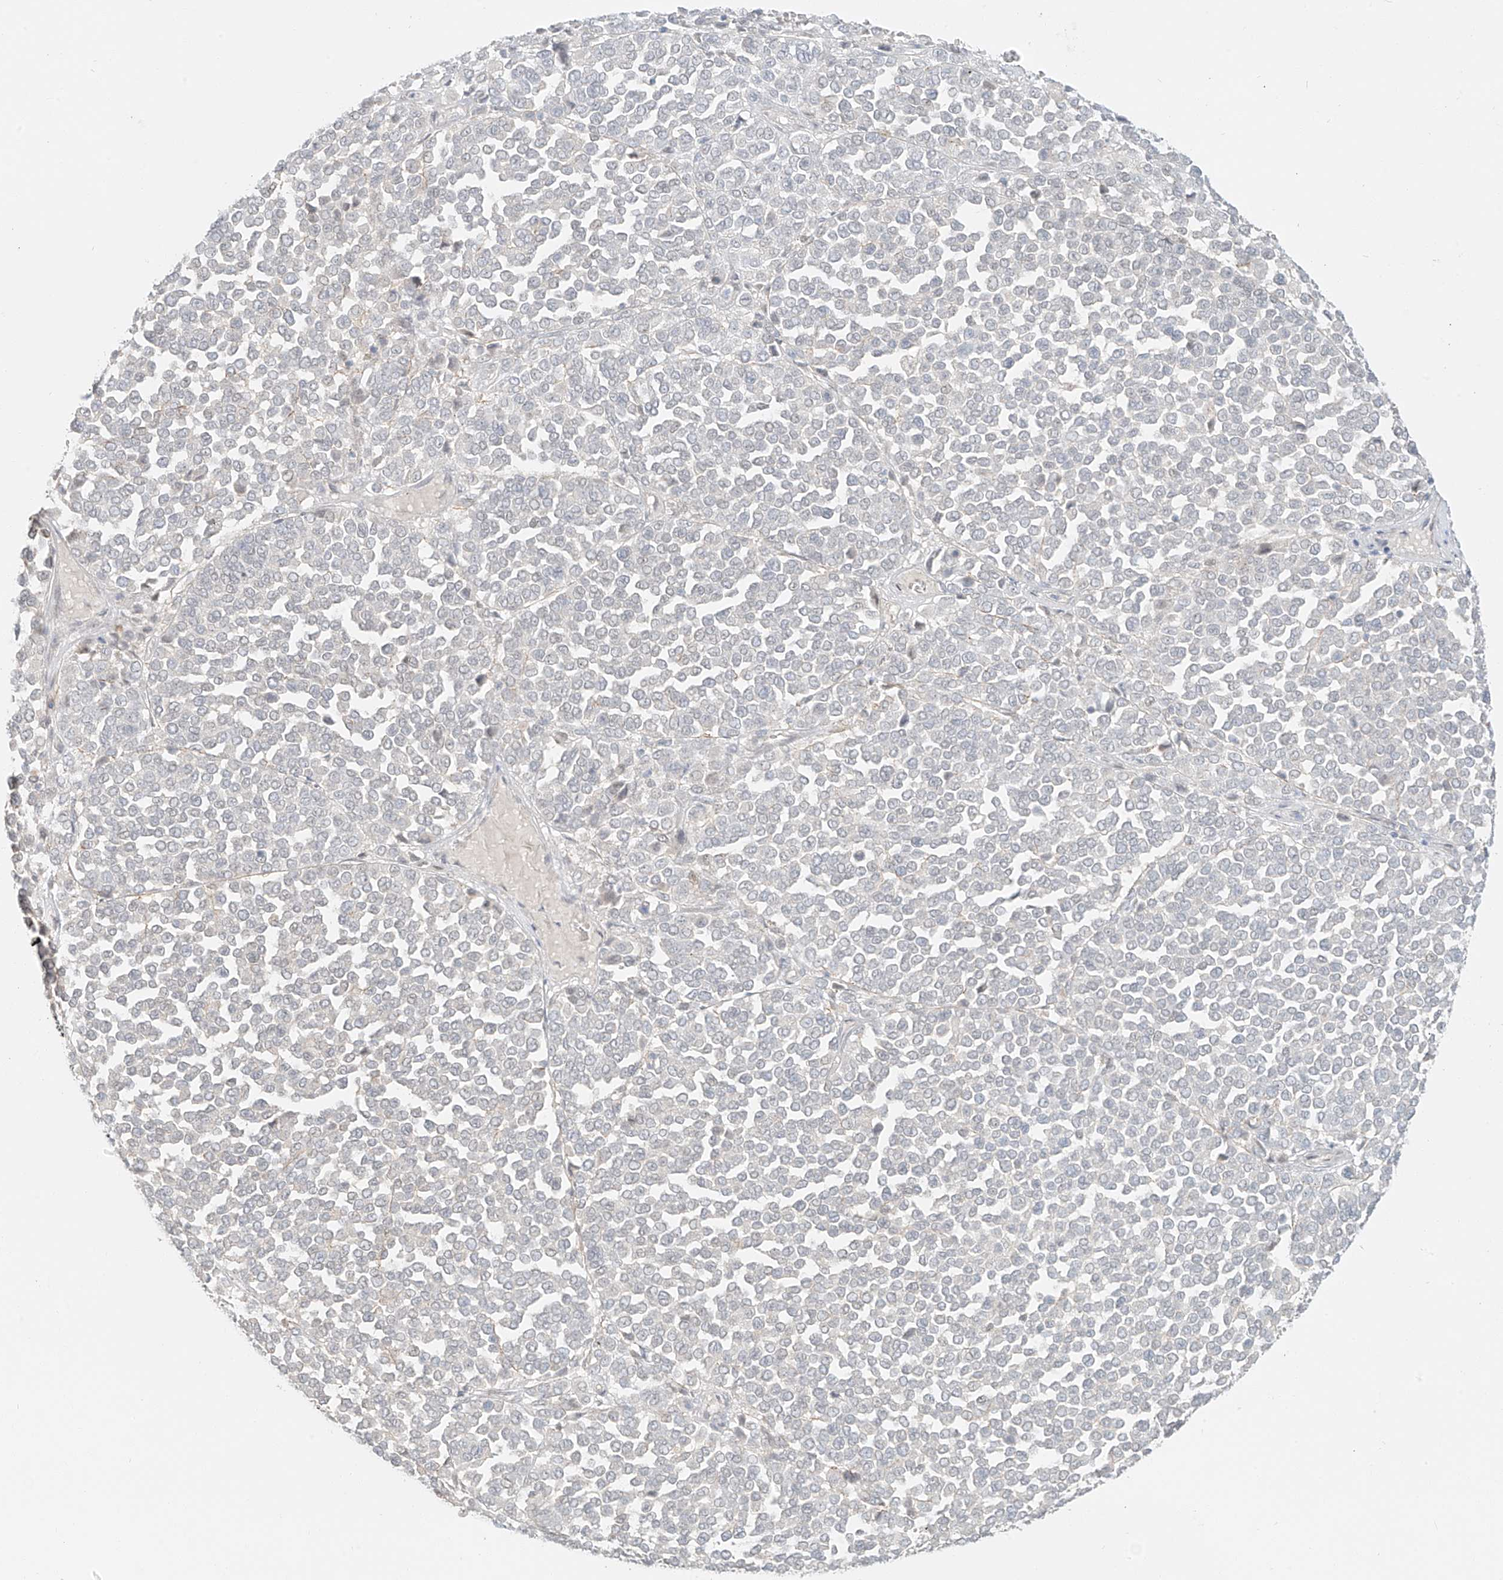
{"staining": {"intensity": "negative", "quantity": "none", "location": "none"}, "tissue": "melanoma", "cell_type": "Tumor cells", "image_type": "cancer", "snomed": [{"axis": "morphology", "description": "Malignant melanoma, Metastatic site"}, {"axis": "topography", "description": "Pancreas"}], "caption": "Immunohistochemistry micrograph of neoplastic tissue: malignant melanoma (metastatic site) stained with DAB (3,3'-diaminobenzidine) demonstrates no significant protein staining in tumor cells.", "gene": "ZNF774", "patient": {"sex": "female", "age": 30}}